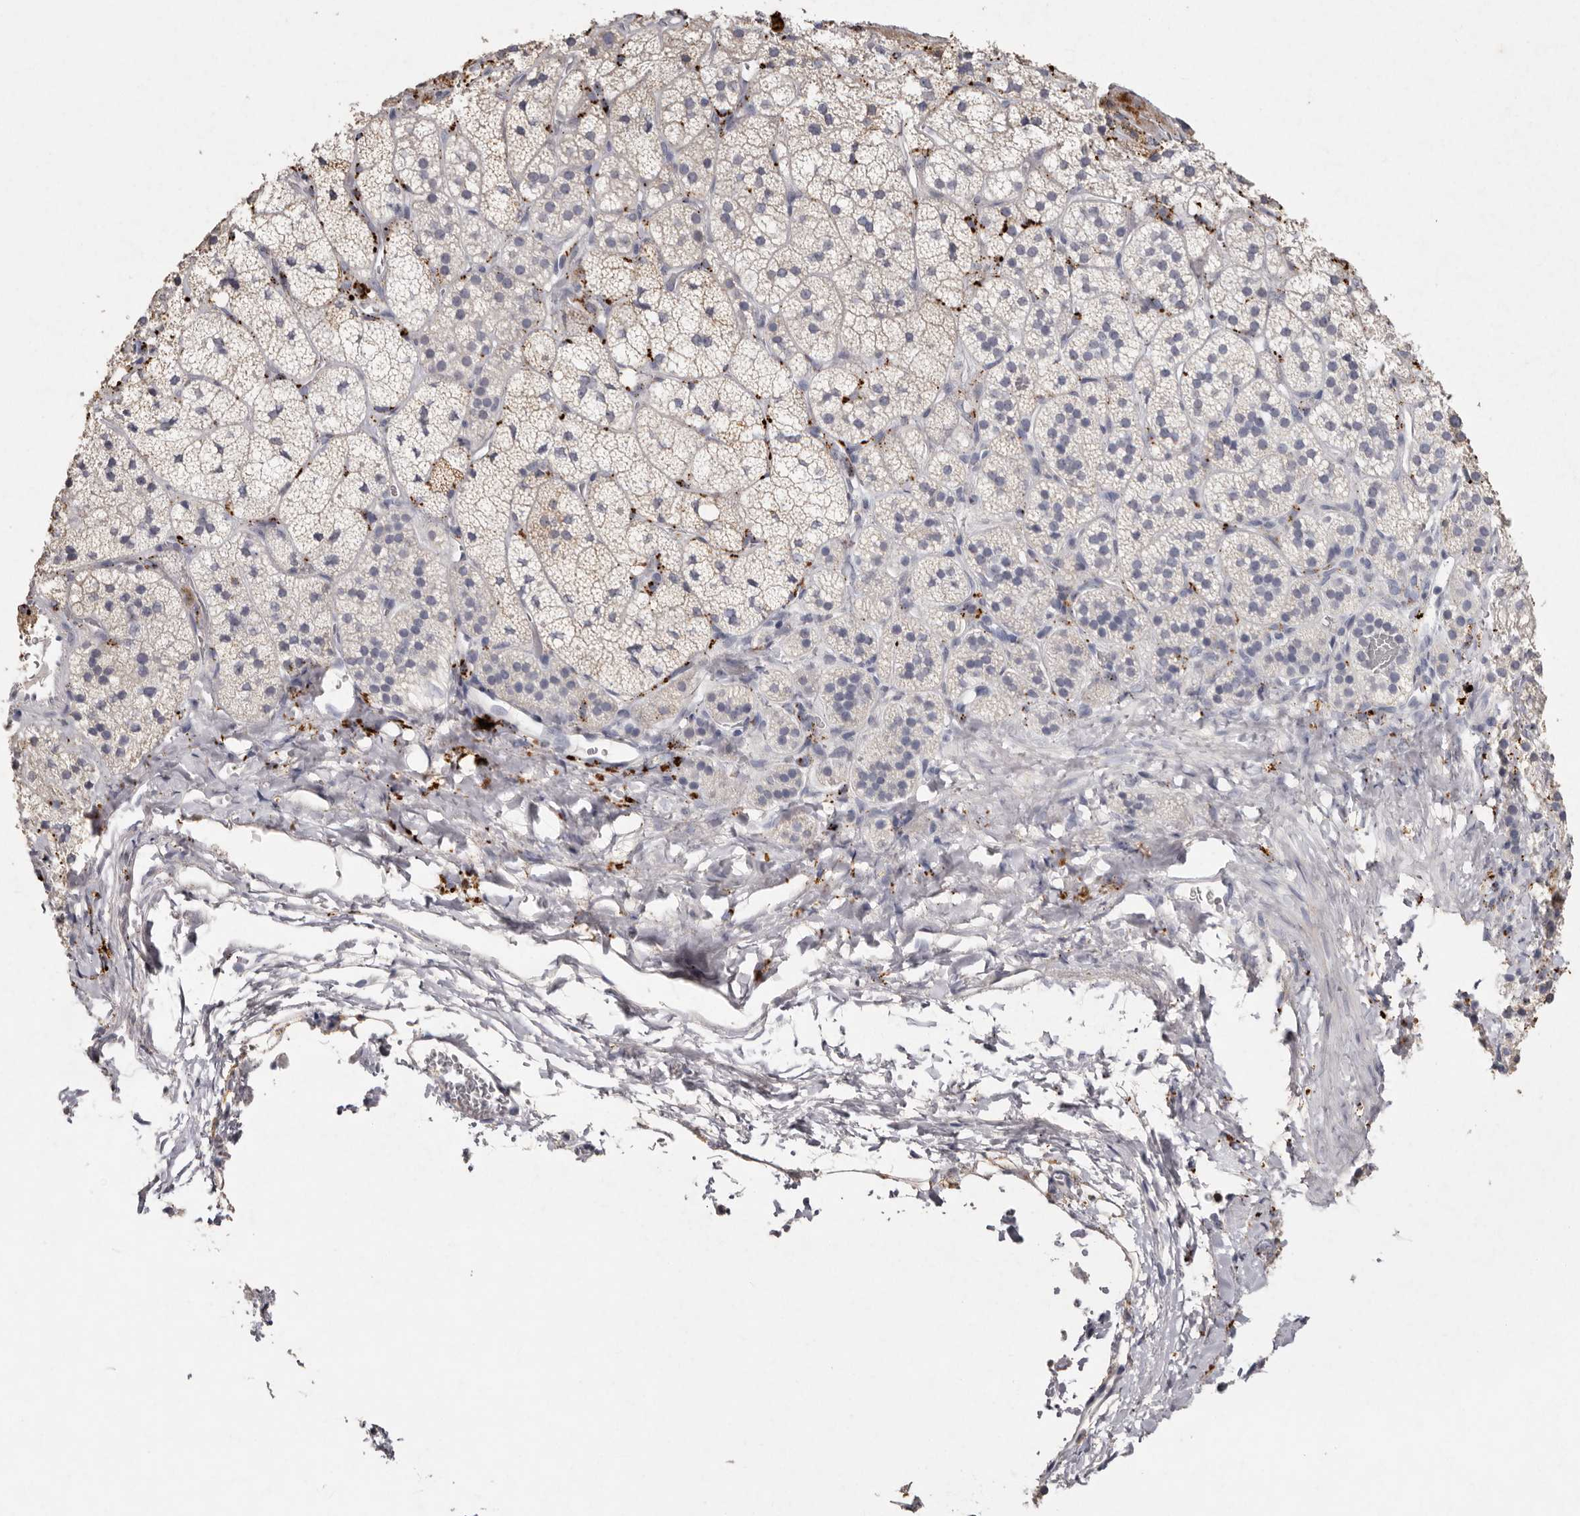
{"staining": {"intensity": "moderate", "quantity": "25%-75%", "location": "cytoplasmic/membranous"}, "tissue": "adrenal gland", "cell_type": "Glandular cells", "image_type": "normal", "snomed": [{"axis": "morphology", "description": "Normal tissue, NOS"}, {"axis": "topography", "description": "Adrenal gland"}], "caption": "IHC (DAB (3,3'-diaminobenzidine)) staining of benign human adrenal gland demonstrates moderate cytoplasmic/membranous protein expression in approximately 25%-75% of glandular cells.", "gene": "FAM185A", "patient": {"sex": "female", "age": 44}}